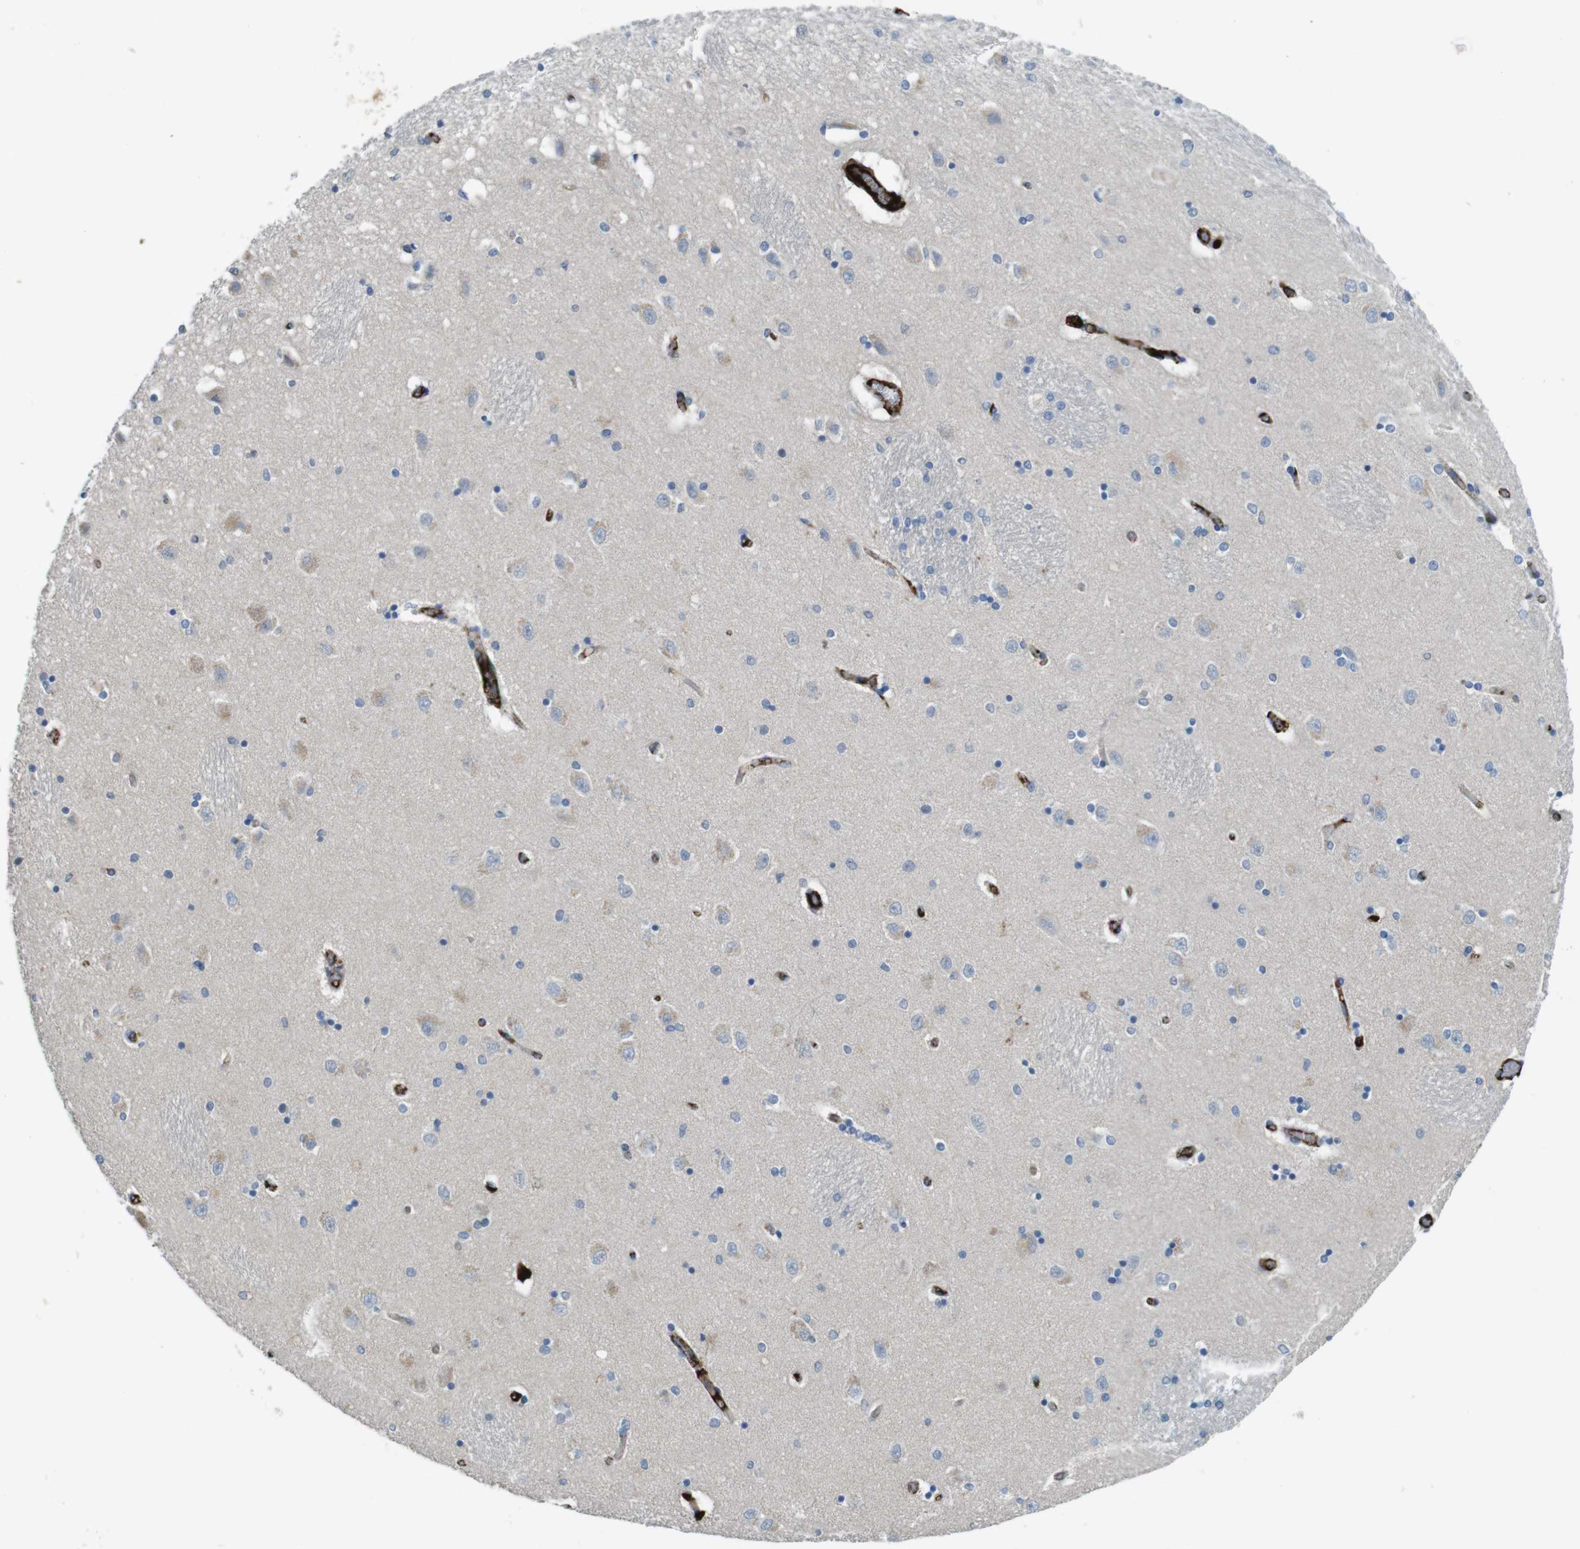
{"staining": {"intensity": "negative", "quantity": "none", "location": "none"}, "tissue": "hippocampus", "cell_type": "Glial cells", "image_type": "normal", "snomed": [{"axis": "morphology", "description": "Normal tissue, NOS"}, {"axis": "topography", "description": "Hippocampus"}], "caption": "Immunohistochemical staining of normal hippocampus shows no significant positivity in glial cells.", "gene": "LTBP4", "patient": {"sex": "female", "age": 54}}